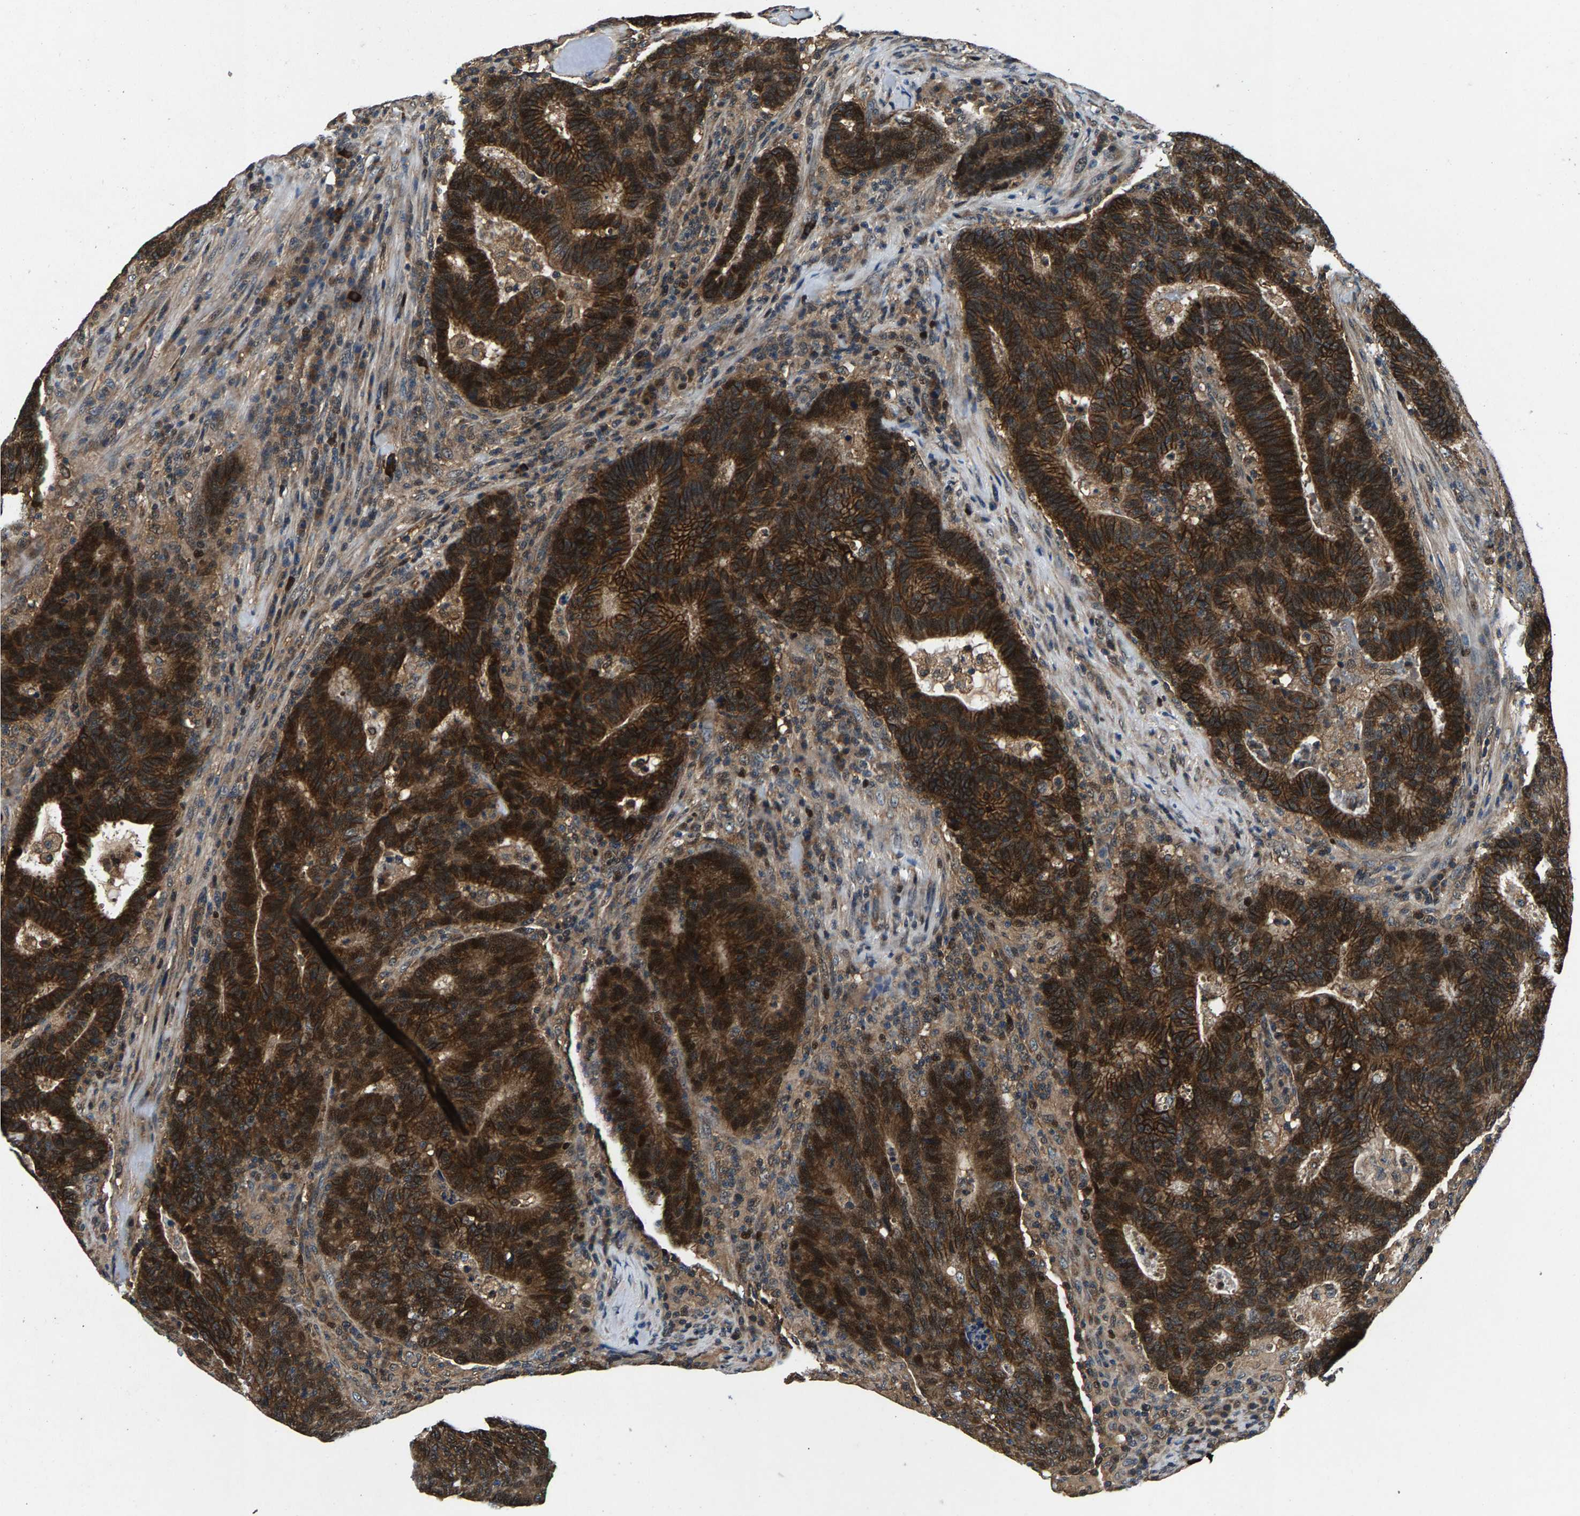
{"staining": {"intensity": "strong", "quantity": ">75%", "location": "cytoplasmic/membranous"}, "tissue": "colorectal cancer", "cell_type": "Tumor cells", "image_type": "cancer", "snomed": [{"axis": "morphology", "description": "Adenocarcinoma, NOS"}, {"axis": "topography", "description": "Colon"}], "caption": "Immunohistochemical staining of human colorectal adenocarcinoma demonstrates high levels of strong cytoplasmic/membranous positivity in approximately >75% of tumor cells.", "gene": "FAM78A", "patient": {"sex": "female", "age": 75}}